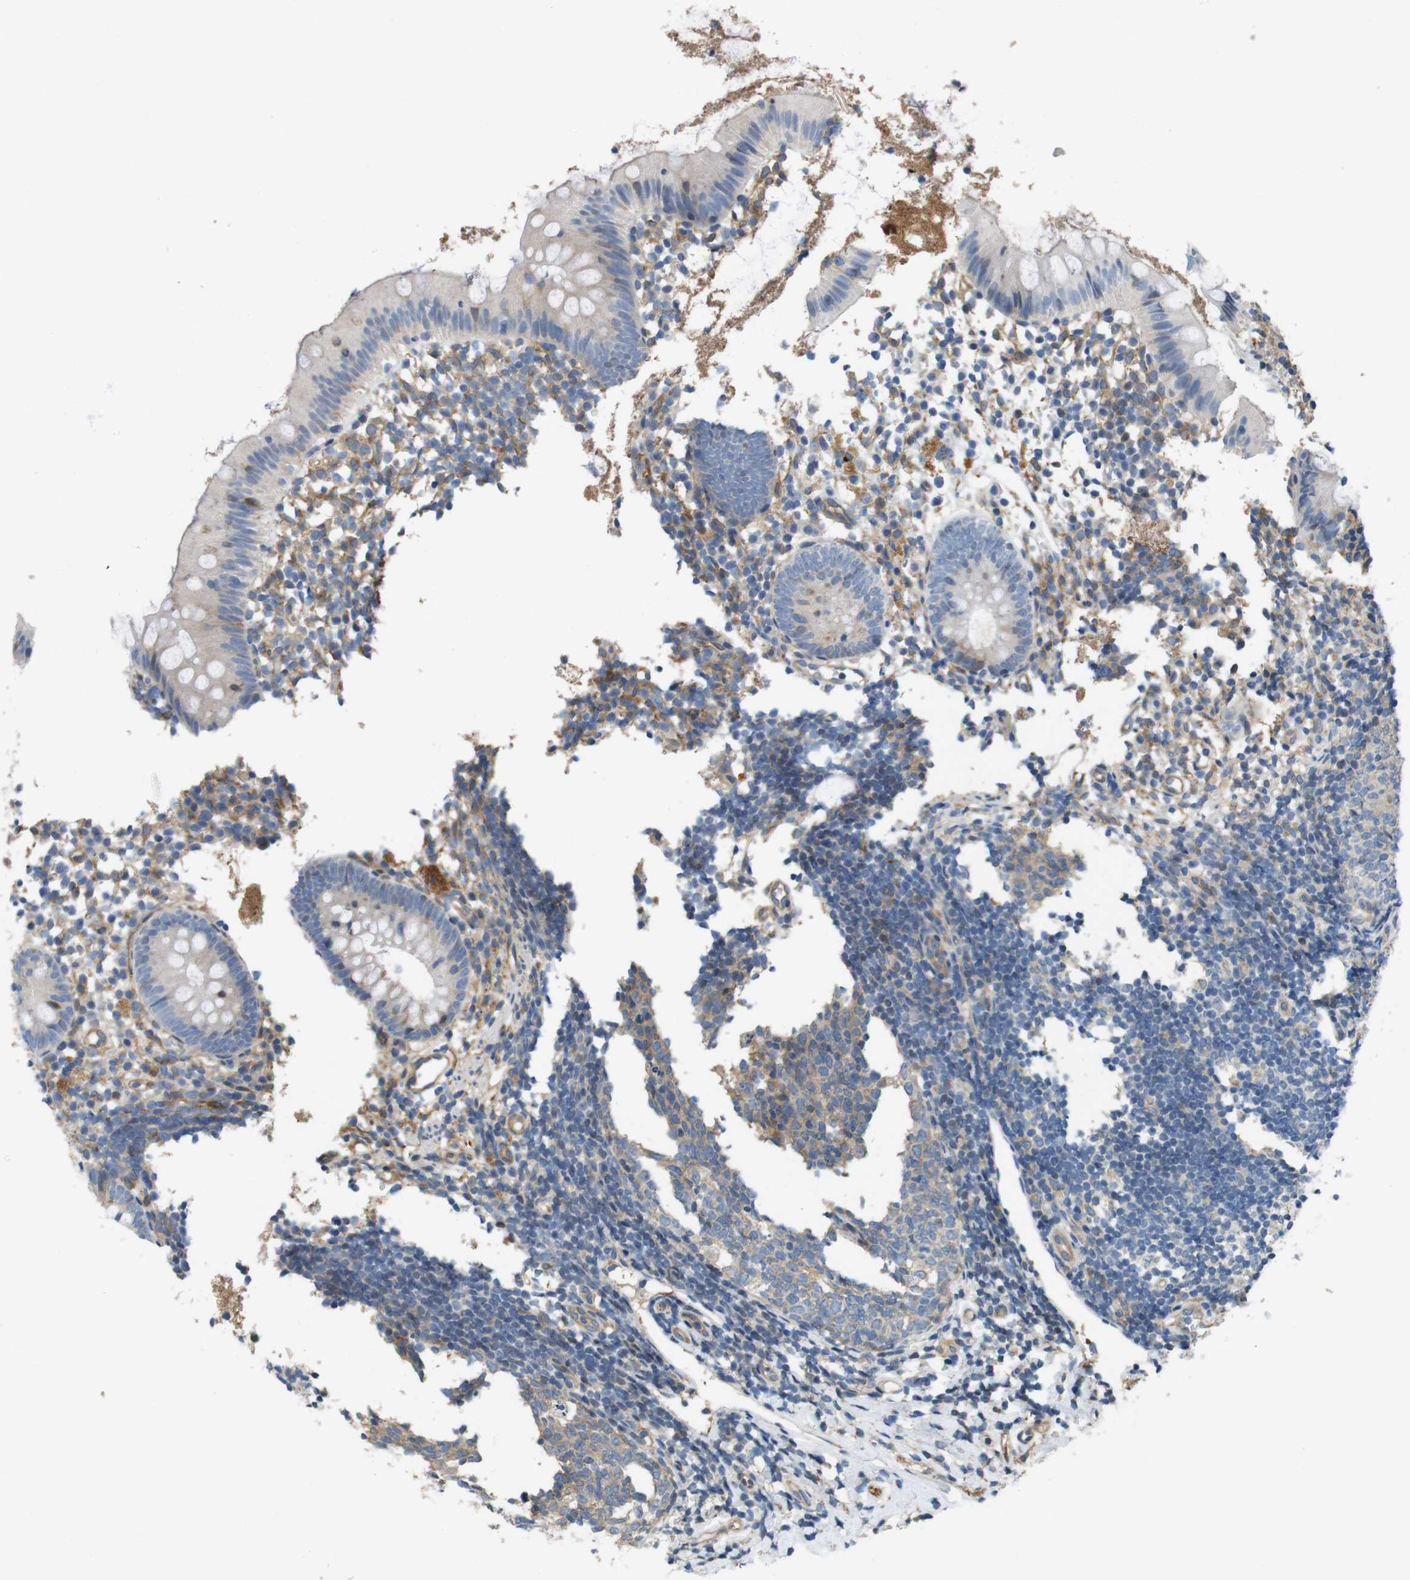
{"staining": {"intensity": "negative", "quantity": "none", "location": "none"}, "tissue": "appendix", "cell_type": "Glandular cells", "image_type": "normal", "snomed": [{"axis": "morphology", "description": "Normal tissue, NOS"}, {"axis": "topography", "description": "Appendix"}], "caption": "Immunohistochemistry of normal human appendix displays no positivity in glandular cells.", "gene": "PCDH10", "patient": {"sex": "female", "age": 20}}